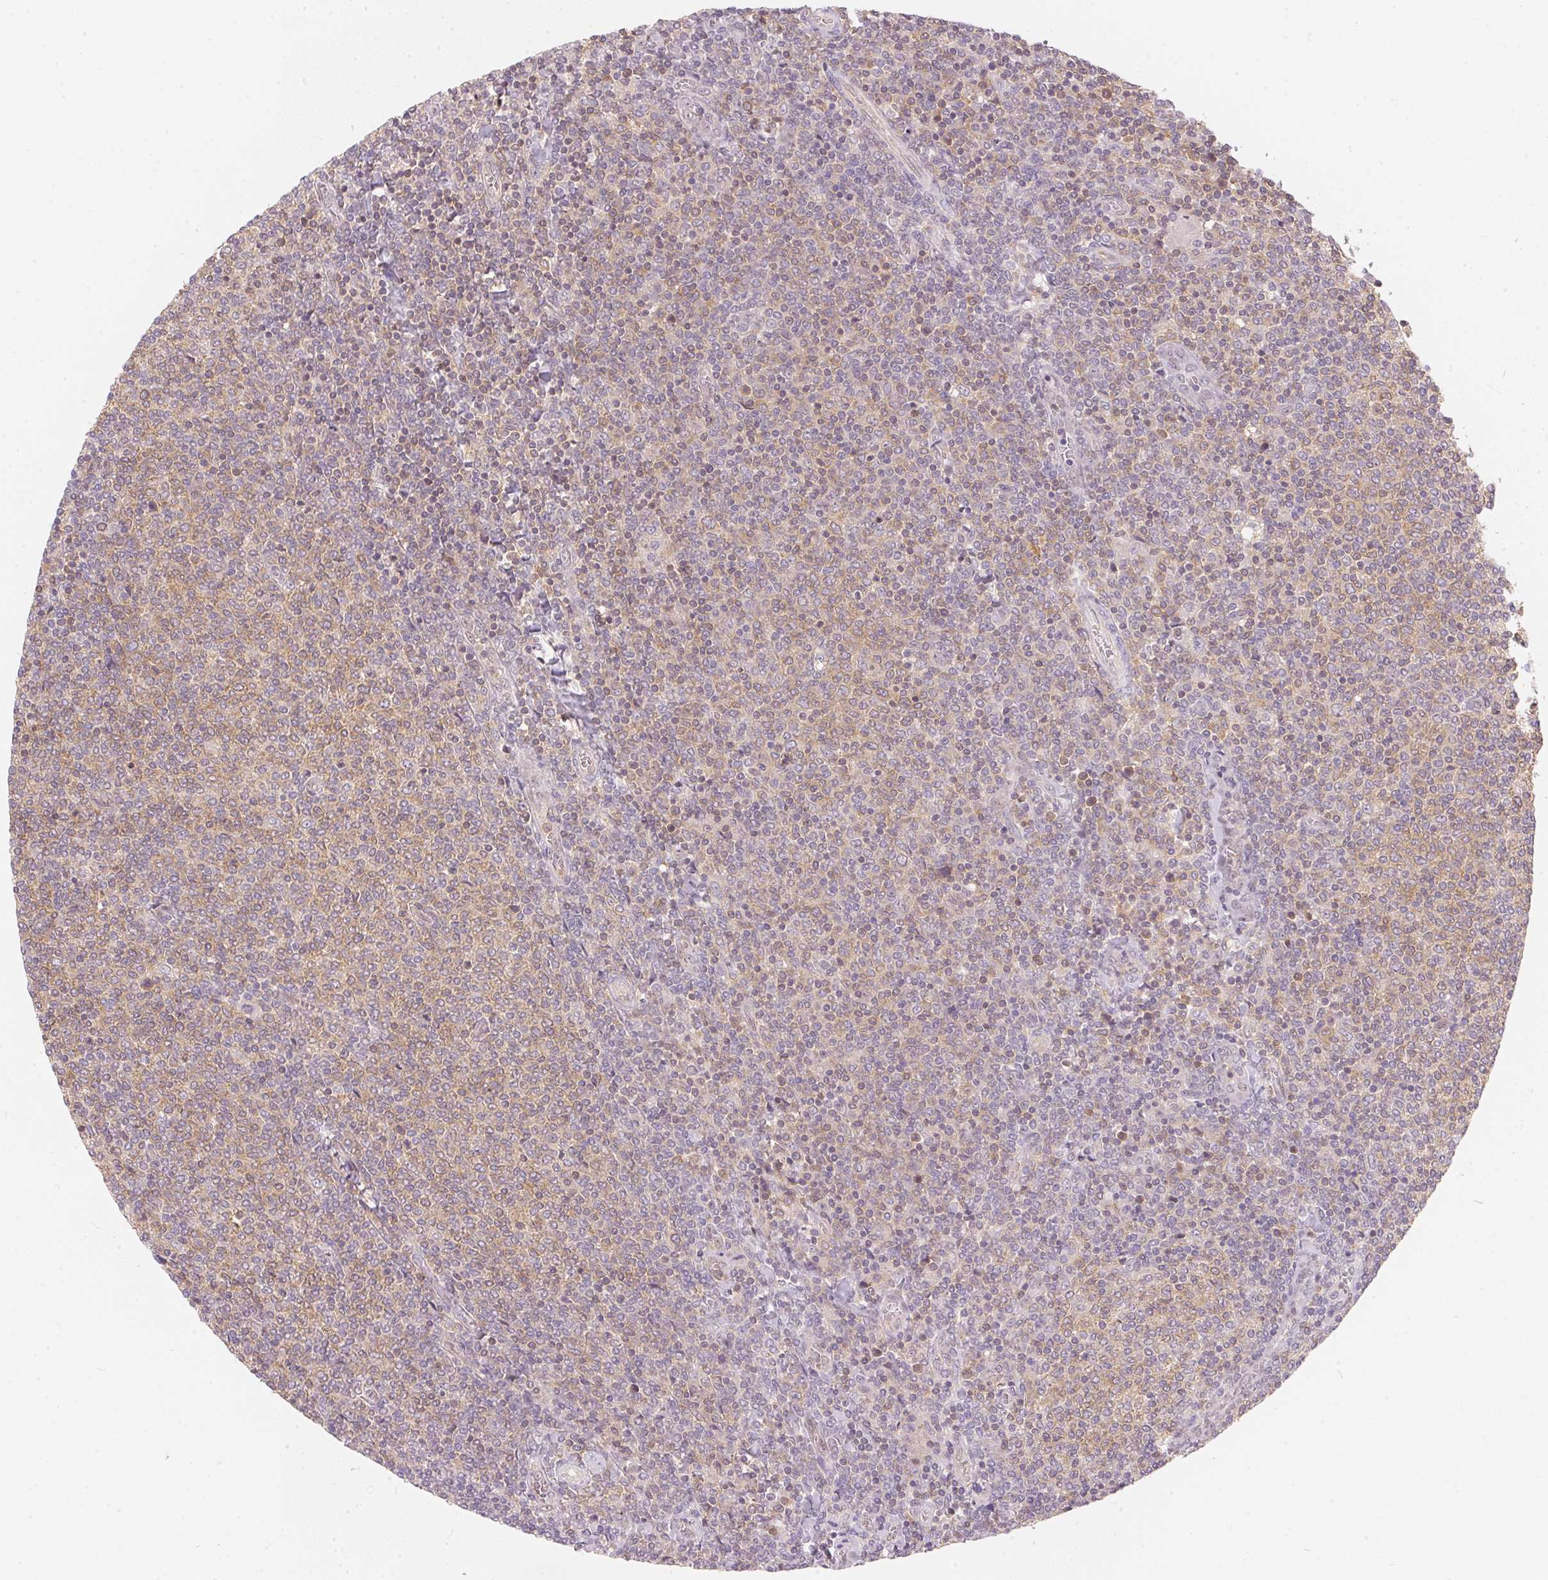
{"staining": {"intensity": "weak", "quantity": "25%-75%", "location": "cytoplasmic/membranous"}, "tissue": "lymphoma", "cell_type": "Tumor cells", "image_type": "cancer", "snomed": [{"axis": "morphology", "description": "Malignant lymphoma, non-Hodgkin's type, Low grade"}, {"axis": "topography", "description": "Lymph node"}], "caption": "Tumor cells reveal weak cytoplasmic/membranous positivity in approximately 25%-75% of cells in malignant lymphoma, non-Hodgkin's type (low-grade). The staining was performed using DAB (3,3'-diaminobenzidine) to visualize the protein expression in brown, while the nuclei were stained in blue with hematoxylin (Magnification: 20x).", "gene": "BLMH", "patient": {"sex": "male", "age": 52}}